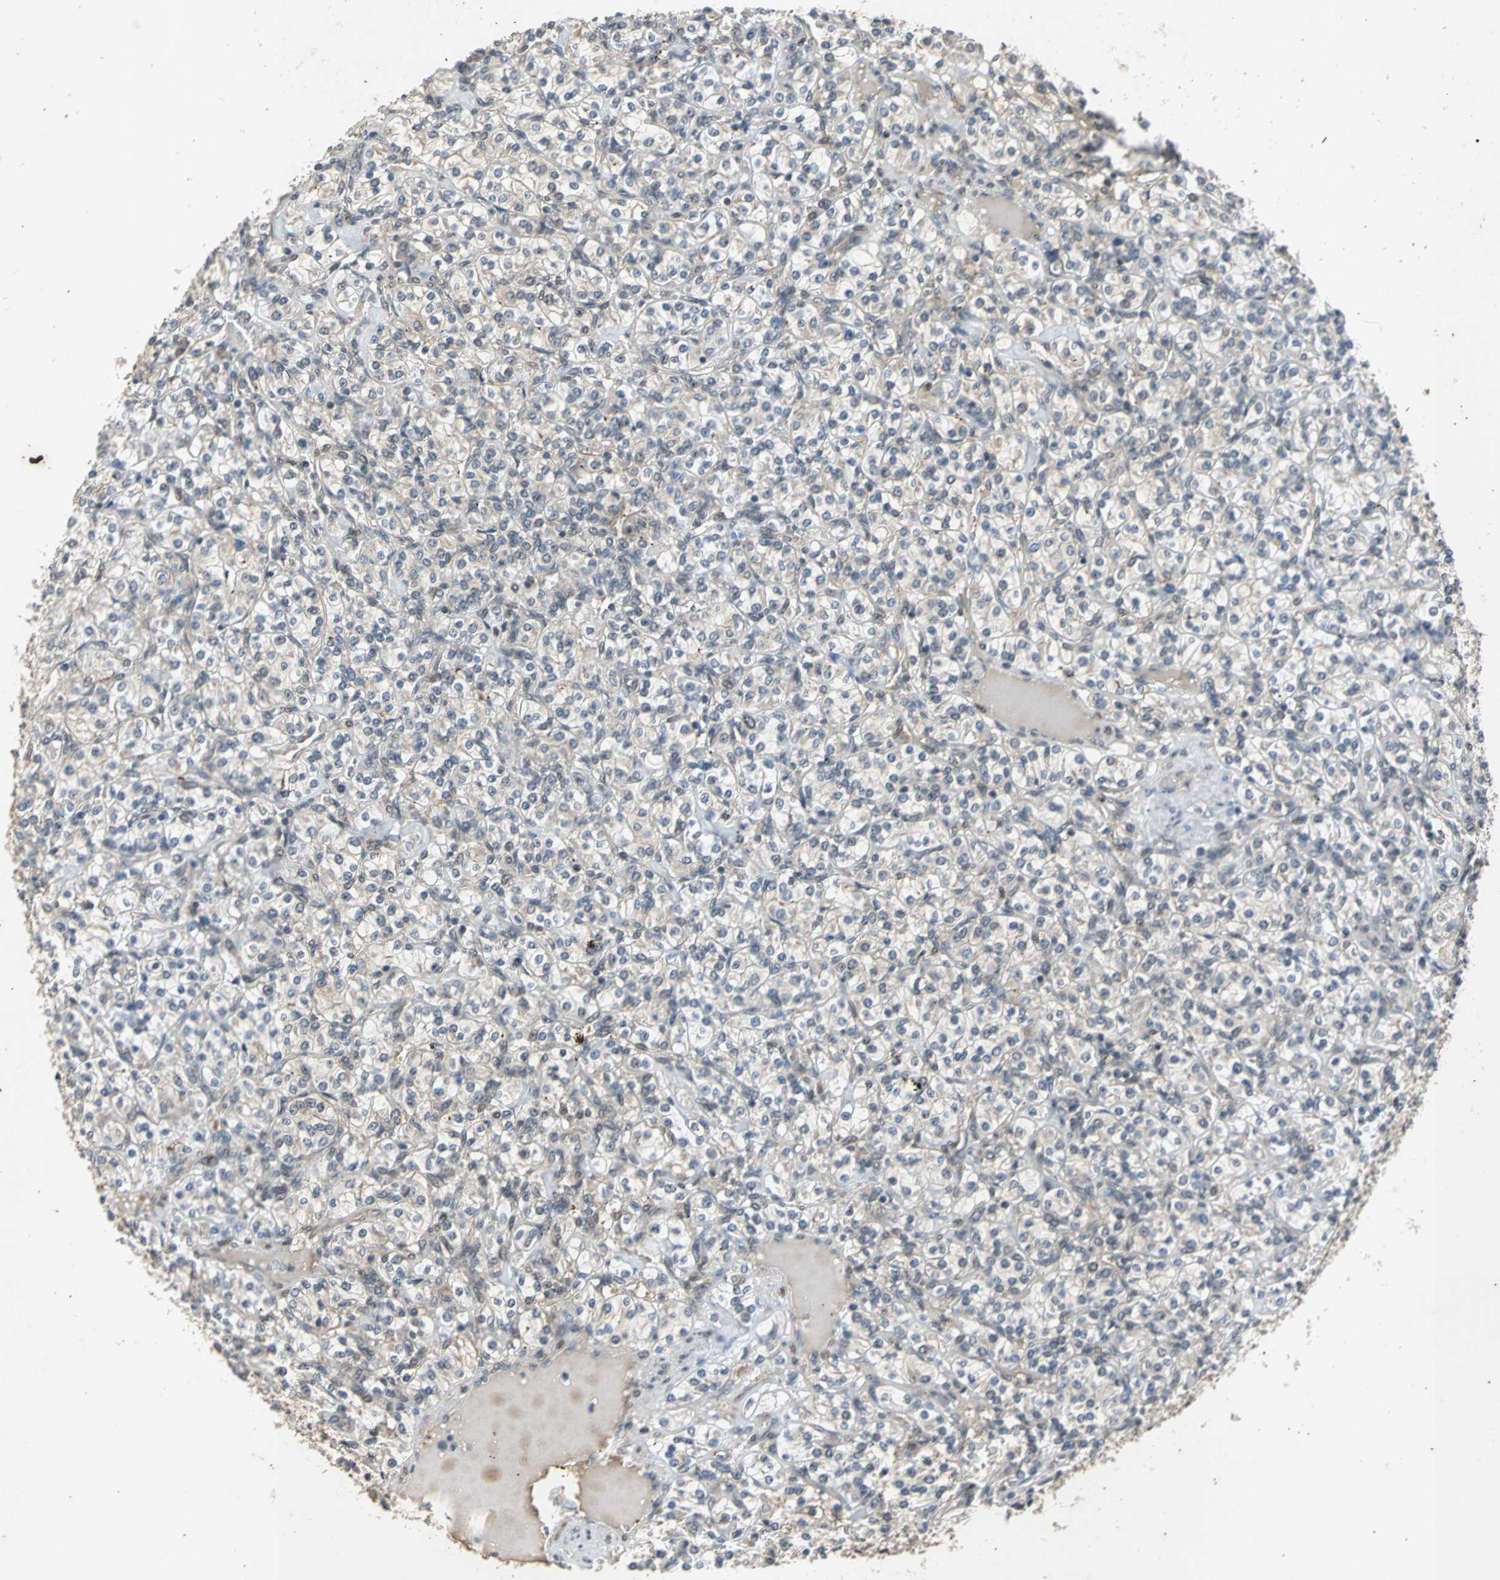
{"staining": {"intensity": "negative", "quantity": "none", "location": "none"}, "tissue": "renal cancer", "cell_type": "Tumor cells", "image_type": "cancer", "snomed": [{"axis": "morphology", "description": "Adenocarcinoma, NOS"}, {"axis": "topography", "description": "Kidney"}], "caption": "DAB (3,3'-diaminobenzidine) immunohistochemical staining of human renal adenocarcinoma exhibits no significant positivity in tumor cells.", "gene": "NOTCH3", "patient": {"sex": "male", "age": 77}}